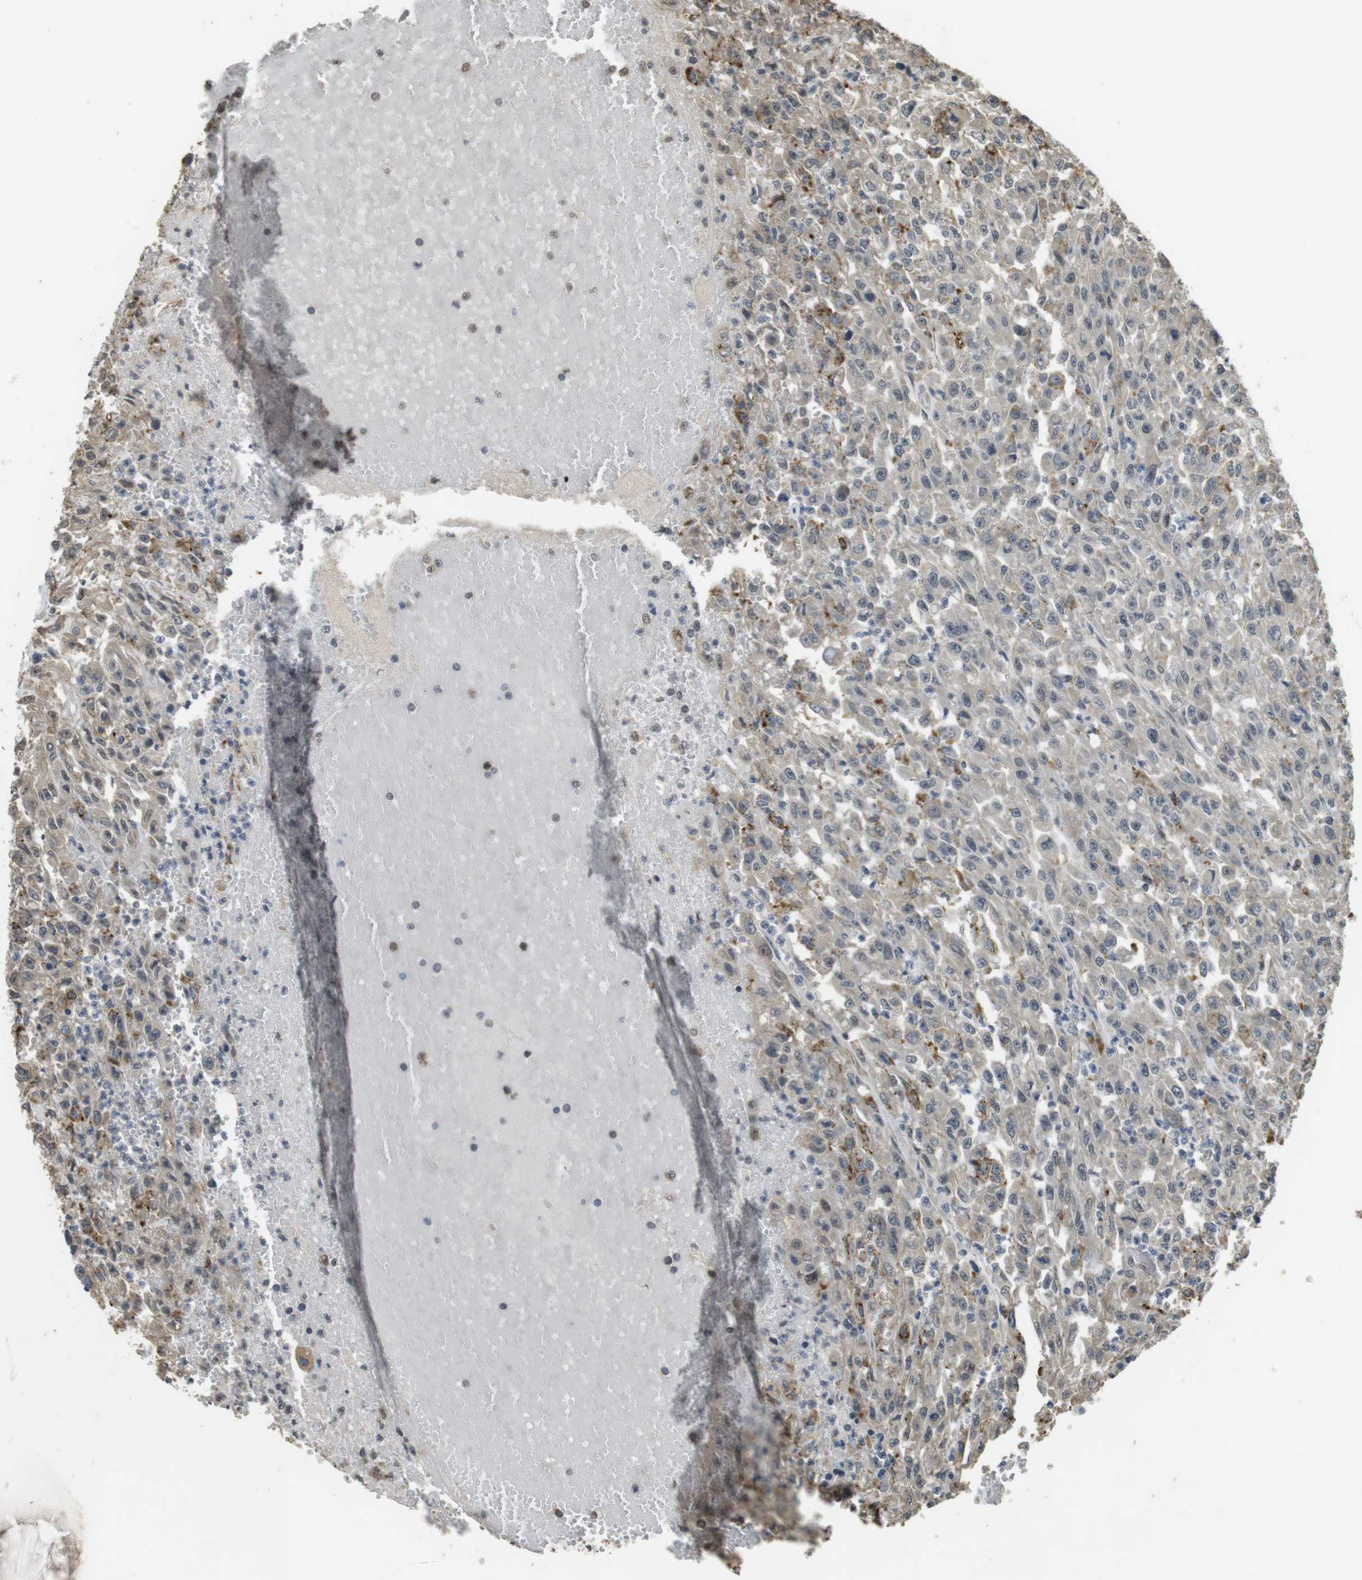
{"staining": {"intensity": "weak", "quantity": ">75%", "location": "cytoplasmic/membranous"}, "tissue": "urothelial cancer", "cell_type": "Tumor cells", "image_type": "cancer", "snomed": [{"axis": "morphology", "description": "Urothelial carcinoma, High grade"}, {"axis": "topography", "description": "Urinary bladder"}], "caption": "Weak cytoplasmic/membranous expression is appreciated in approximately >75% of tumor cells in high-grade urothelial carcinoma.", "gene": "FZD10", "patient": {"sex": "male", "age": 46}}